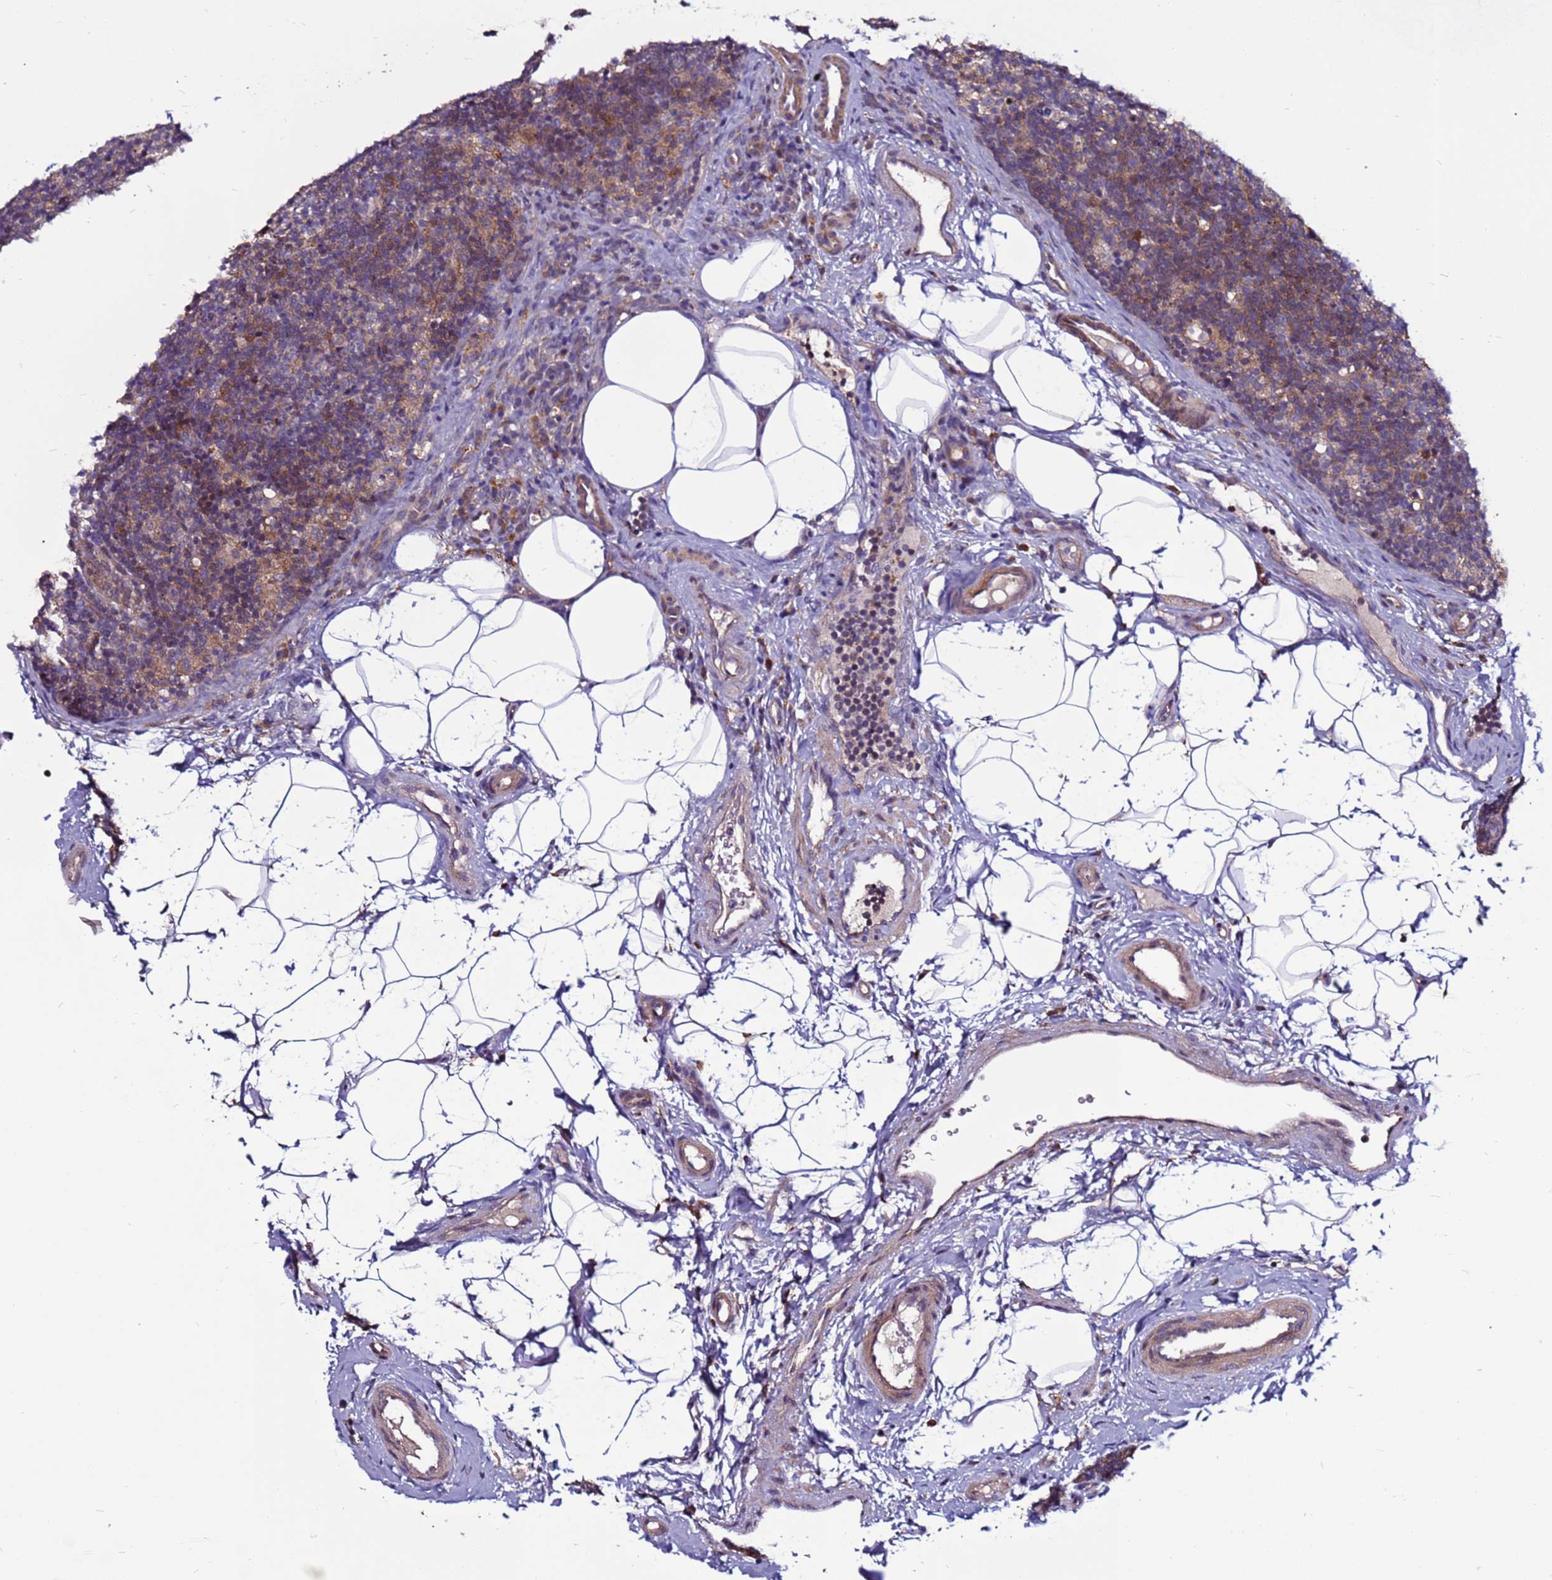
{"staining": {"intensity": "moderate", "quantity": "<25%", "location": "cytoplasmic/membranous"}, "tissue": "lymph node", "cell_type": "Germinal center cells", "image_type": "normal", "snomed": [{"axis": "morphology", "description": "Normal tissue, NOS"}, {"axis": "topography", "description": "Lymph node"}], "caption": "Immunohistochemistry (IHC) histopathology image of benign lymph node: lymph node stained using IHC displays low levels of moderate protein expression localized specifically in the cytoplasmic/membranous of germinal center cells, appearing as a cytoplasmic/membranous brown color.", "gene": "GAREM1", "patient": {"sex": "female", "age": 22}}